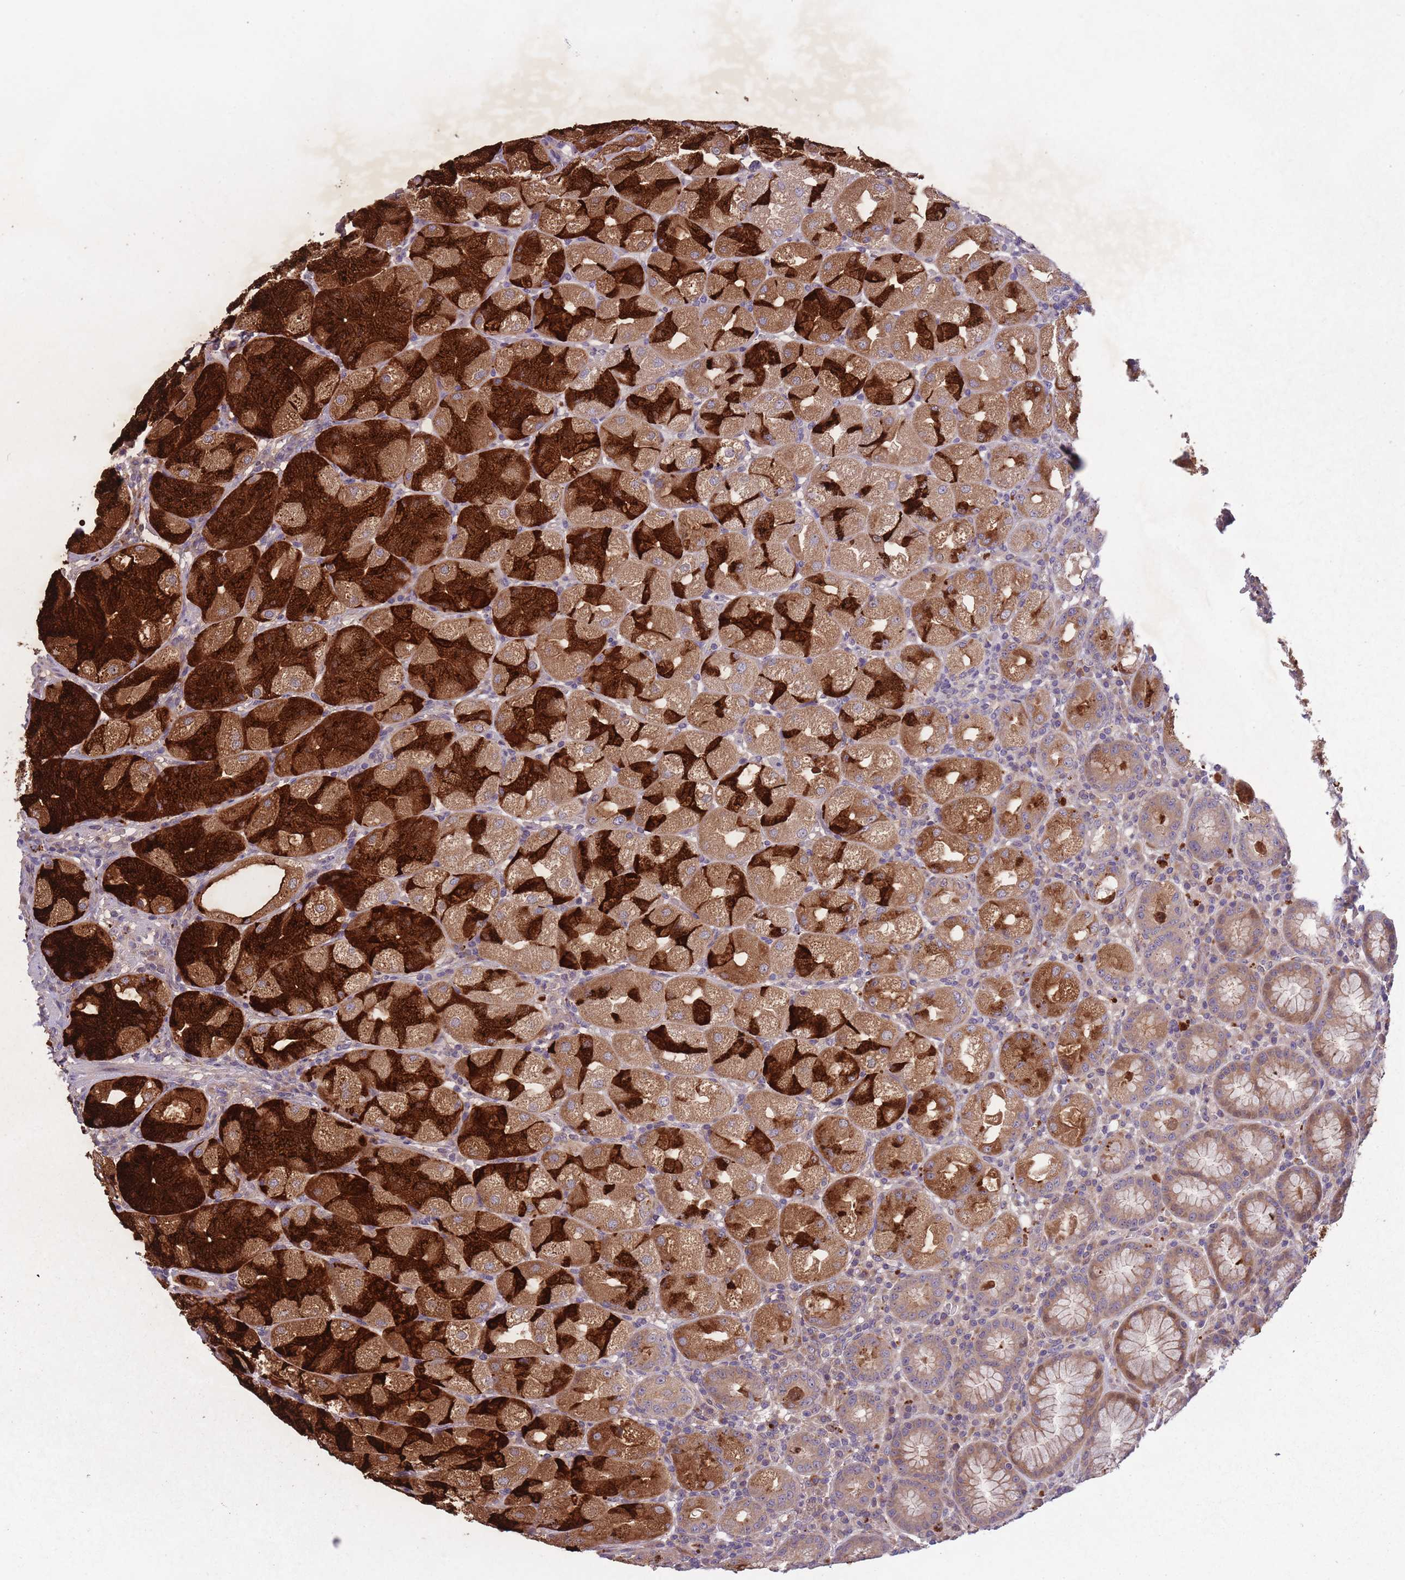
{"staining": {"intensity": "strong", "quantity": "25%-75%", "location": "cytoplasmic/membranous"}, "tissue": "stomach", "cell_type": "Glandular cells", "image_type": "normal", "snomed": [{"axis": "morphology", "description": "Normal tissue, NOS"}, {"axis": "topography", "description": "Stomach, upper"}], "caption": "Protein expression analysis of unremarkable human stomach reveals strong cytoplasmic/membranous expression in about 25%-75% of glandular cells.", "gene": "ITPKC", "patient": {"sex": "male", "age": 52}}